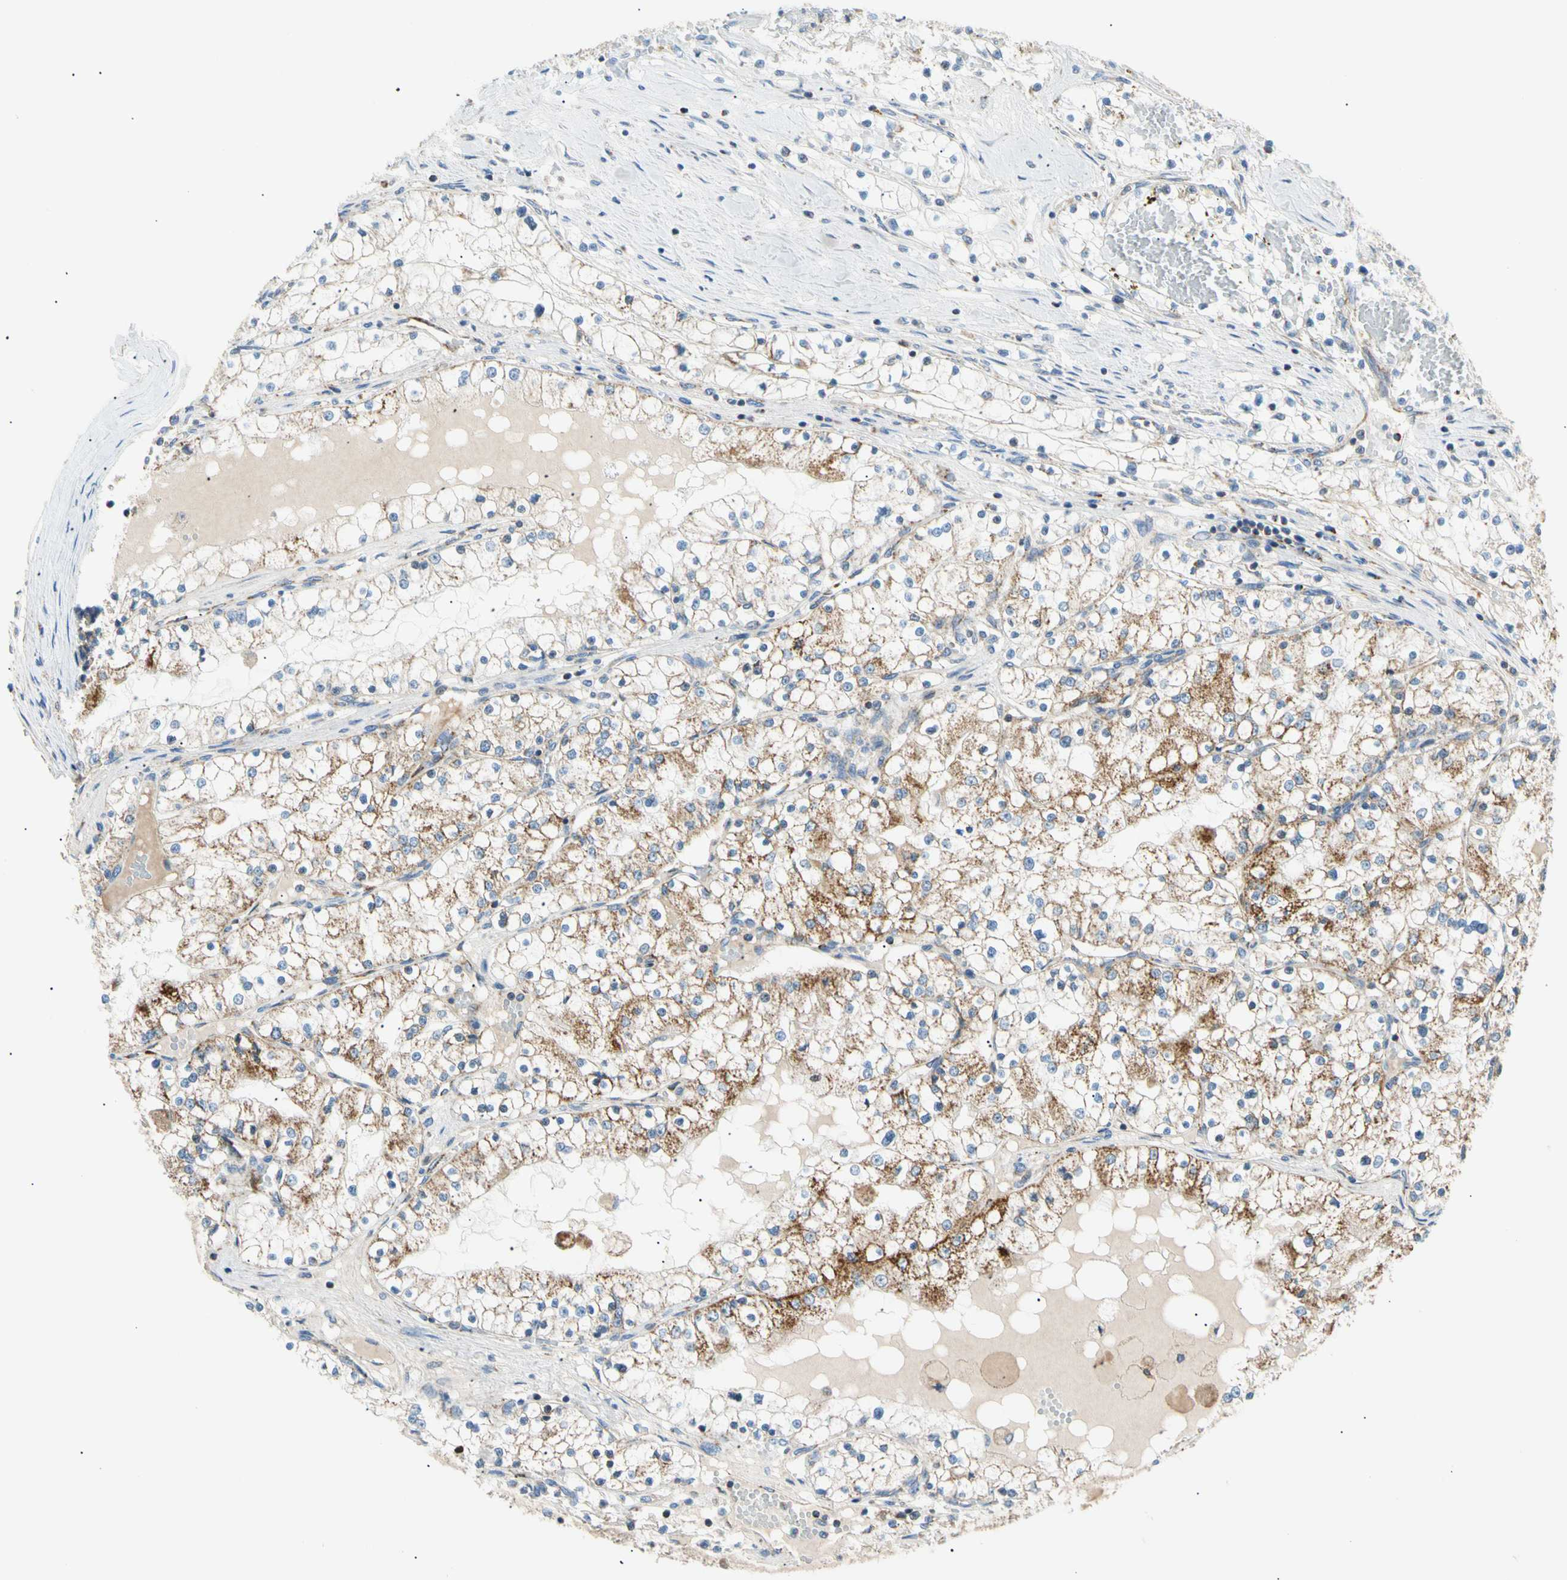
{"staining": {"intensity": "strong", "quantity": "25%-75%", "location": "cytoplasmic/membranous"}, "tissue": "renal cancer", "cell_type": "Tumor cells", "image_type": "cancer", "snomed": [{"axis": "morphology", "description": "Adenocarcinoma, NOS"}, {"axis": "topography", "description": "Kidney"}], "caption": "Immunohistochemical staining of human renal adenocarcinoma exhibits strong cytoplasmic/membranous protein expression in about 25%-75% of tumor cells. (brown staining indicates protein expression, while blue staining denotes nuclei).", "gene": "ACAT1", "patient": {"sex": "male", "age": 68}}